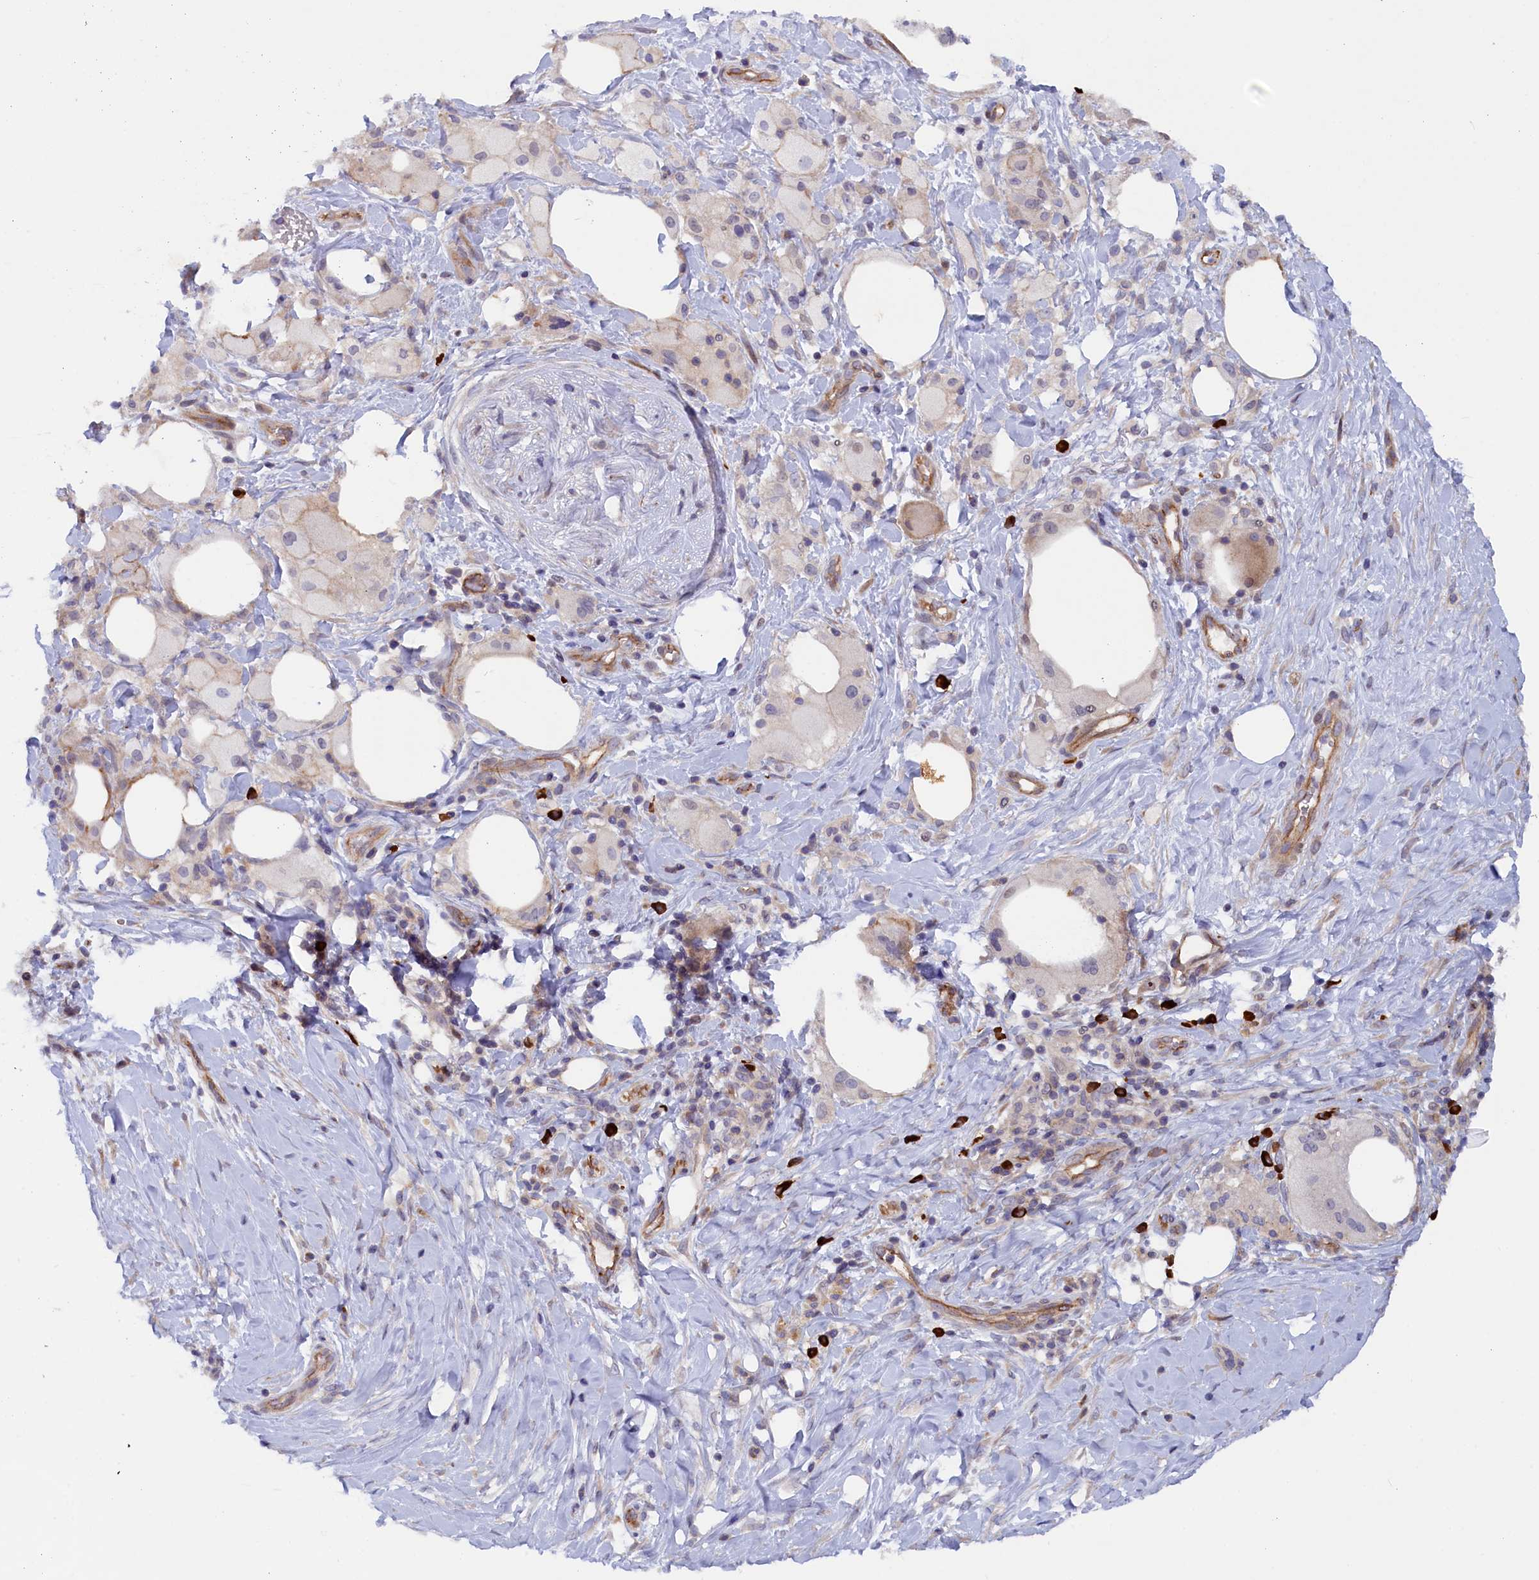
{"staining": {"intensity": "weak", "quantity": "<25%", "location": "cytoplasmic/membranous"}, "tissue": "pancreatic cancer", "cell_type": "Tumor cells", "image_type": "cancer", "snomed": [{"axis": "morphology", "description": "Adenocarcinoma, NOS"}, {"axis": "topography", "description": "Pancreas"}], "caption": "Photomicrograph shows no protein positivity in tumor cells of pancreatic adenocarcinoma tissue.", "gene": "JPT2", "patient": {"sex": "male", "age": 58}}